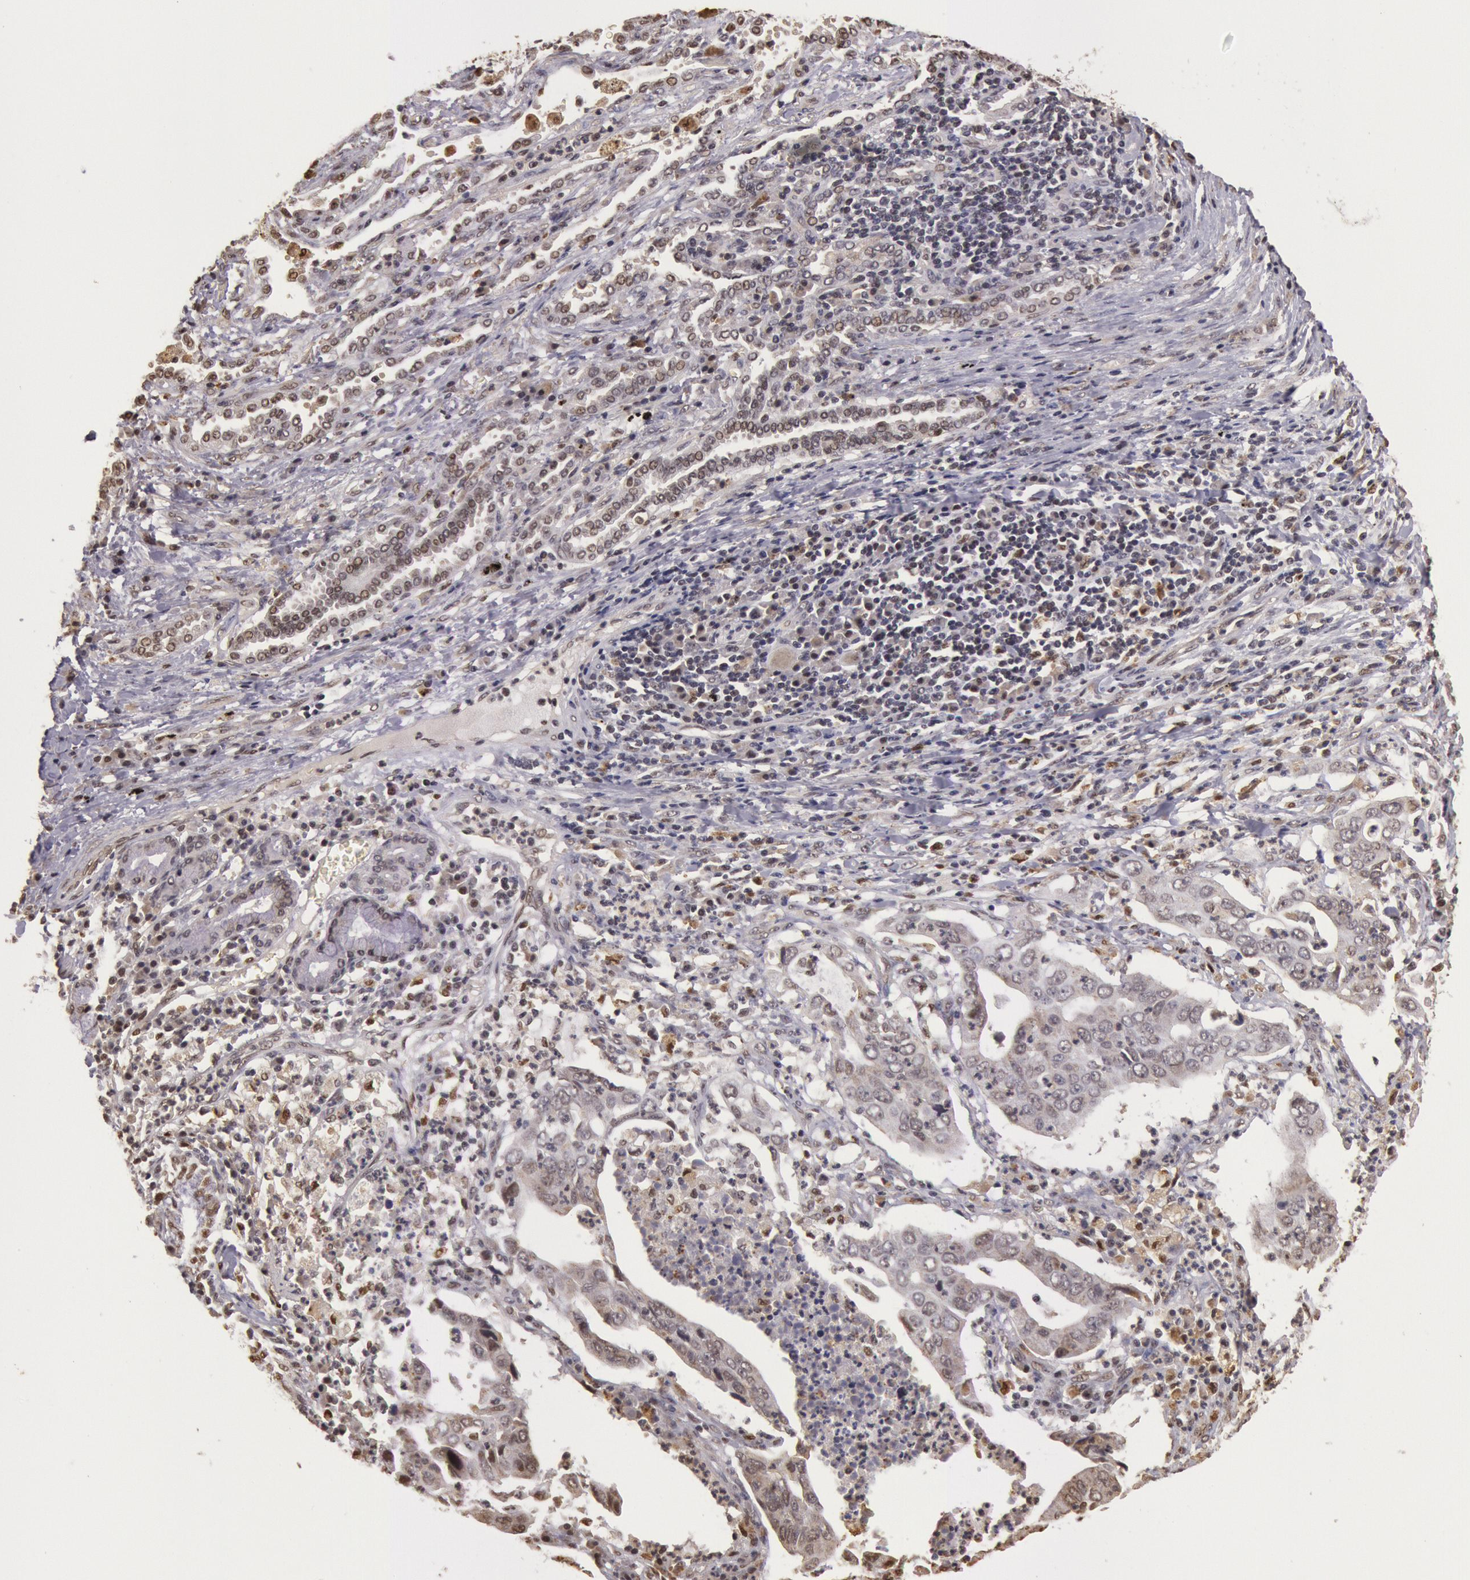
{"staining": {"intensity": "weak", "quantity": "25%-75%", "location": "nuclear"}, "tissue": "lung cancer", "cell_type": "Tumor cells", "image_type": "cancer", "snomed": [{"axis": "morphology", "description": "Adenocarcinoma, NOS"}, {"axis": "topography", "description": "Lung"}], "caption": "The image demonstrates immunohistochemical staining of lung cancer (adenocarcinoma). There is weak nuclear positivity is seen in approximately 25%-75% of tumor cells. (IHC, brightfield microscopy, high magnification).", "gene": "LIG4", "patient": {"sex": "male", "age": 48}}